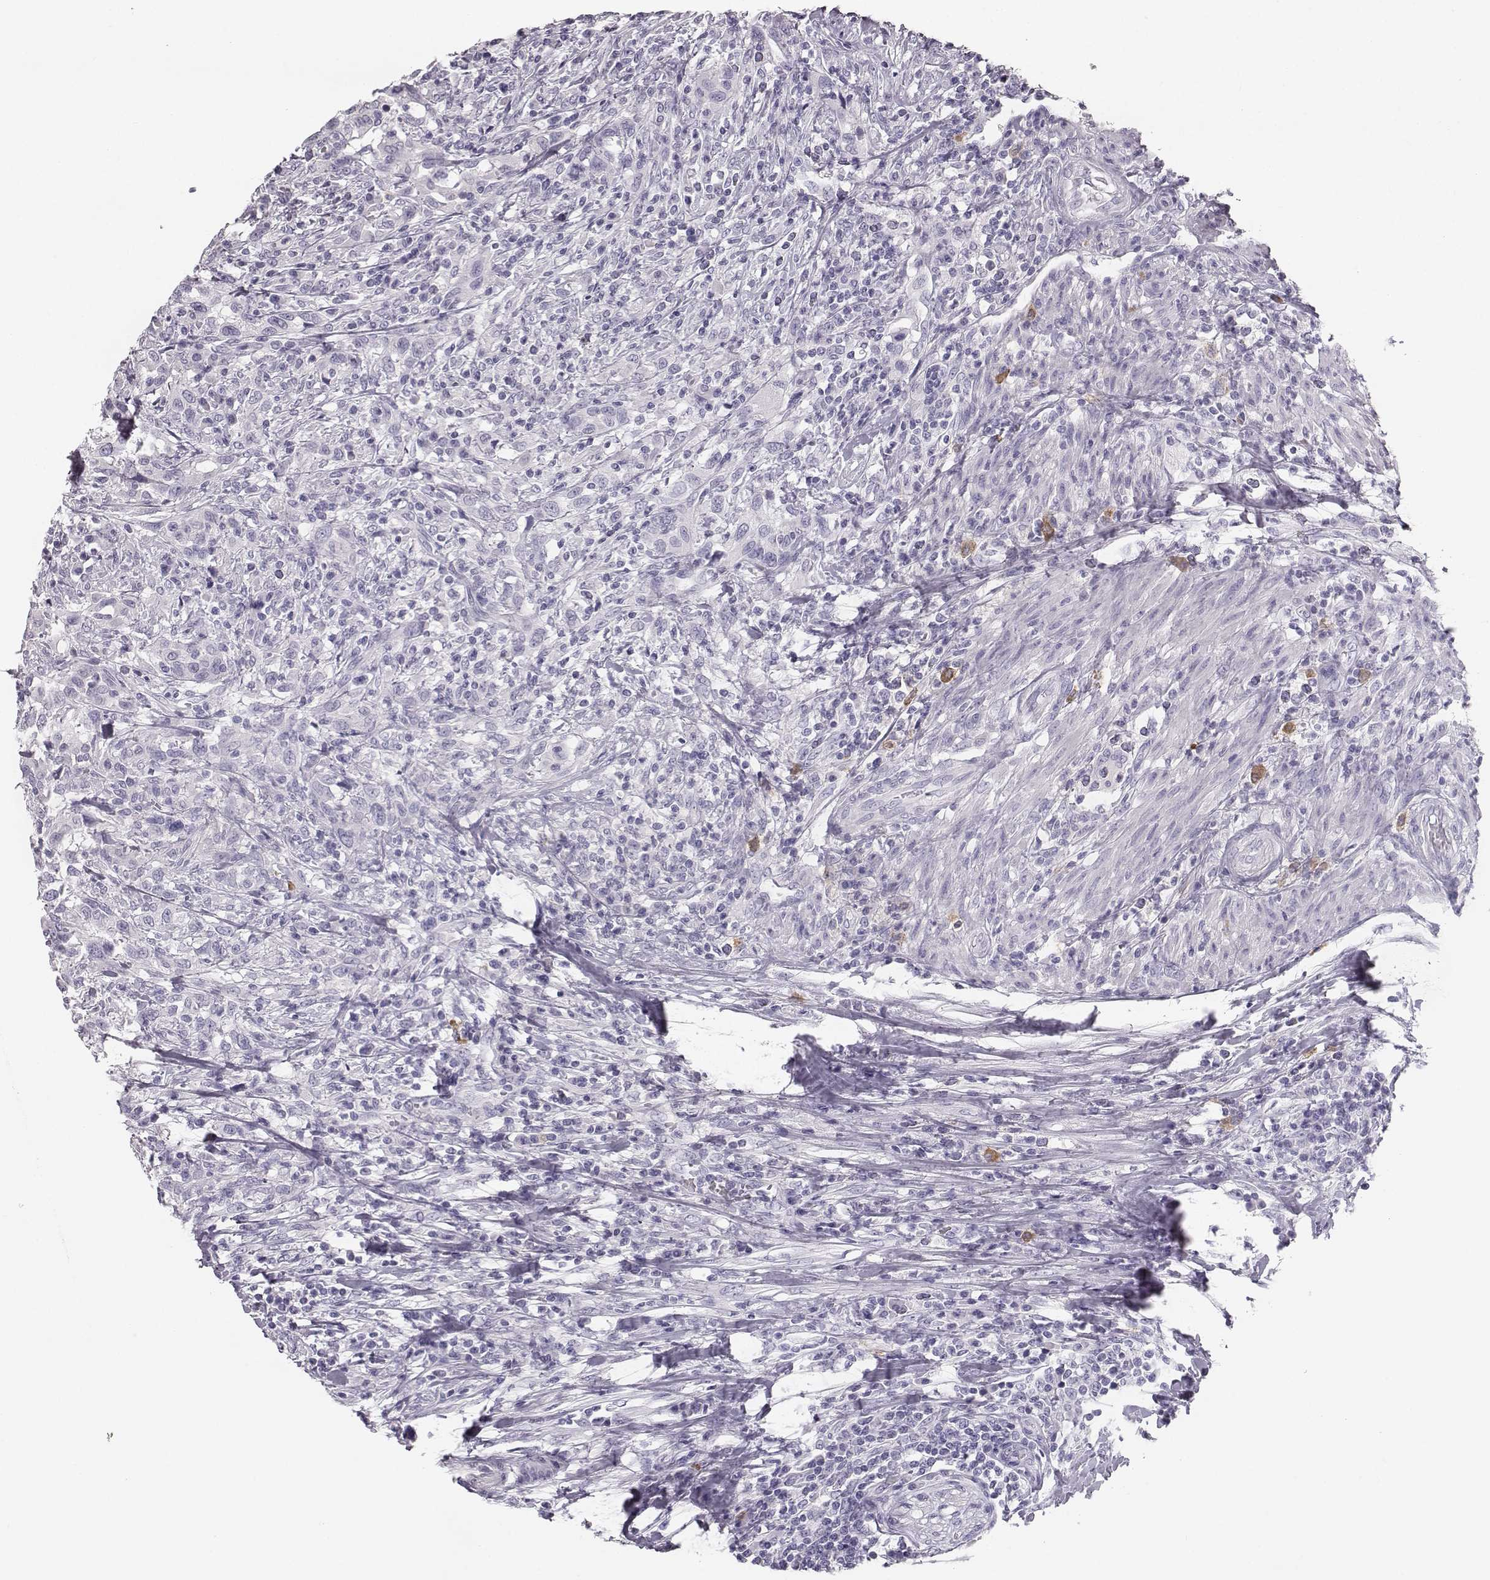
{"staining": {"intensity": "negative", "quantity": "none", "location": "none"}, "tissue": "urothelial cancer", "cell_type": "Tumor cells", "image_type": "cancer", "snomed": [{"axis": "morphology", "description": "Urothelial carcinoma, NOS"}, {"axis": "morphology", "description": "Urothelial carcinoma, High grade"}, {"axis": "topography", "description": "Urinary bladder"}], "caption": "There is no significant positivity in tumor cells of urothelial cancer. The staining is performed using DAB brown chromogen with nuclei counter-stained in using hematoxylin.", "gene": "NPTXR", "patient": {"sex": "female", "age": 64}}